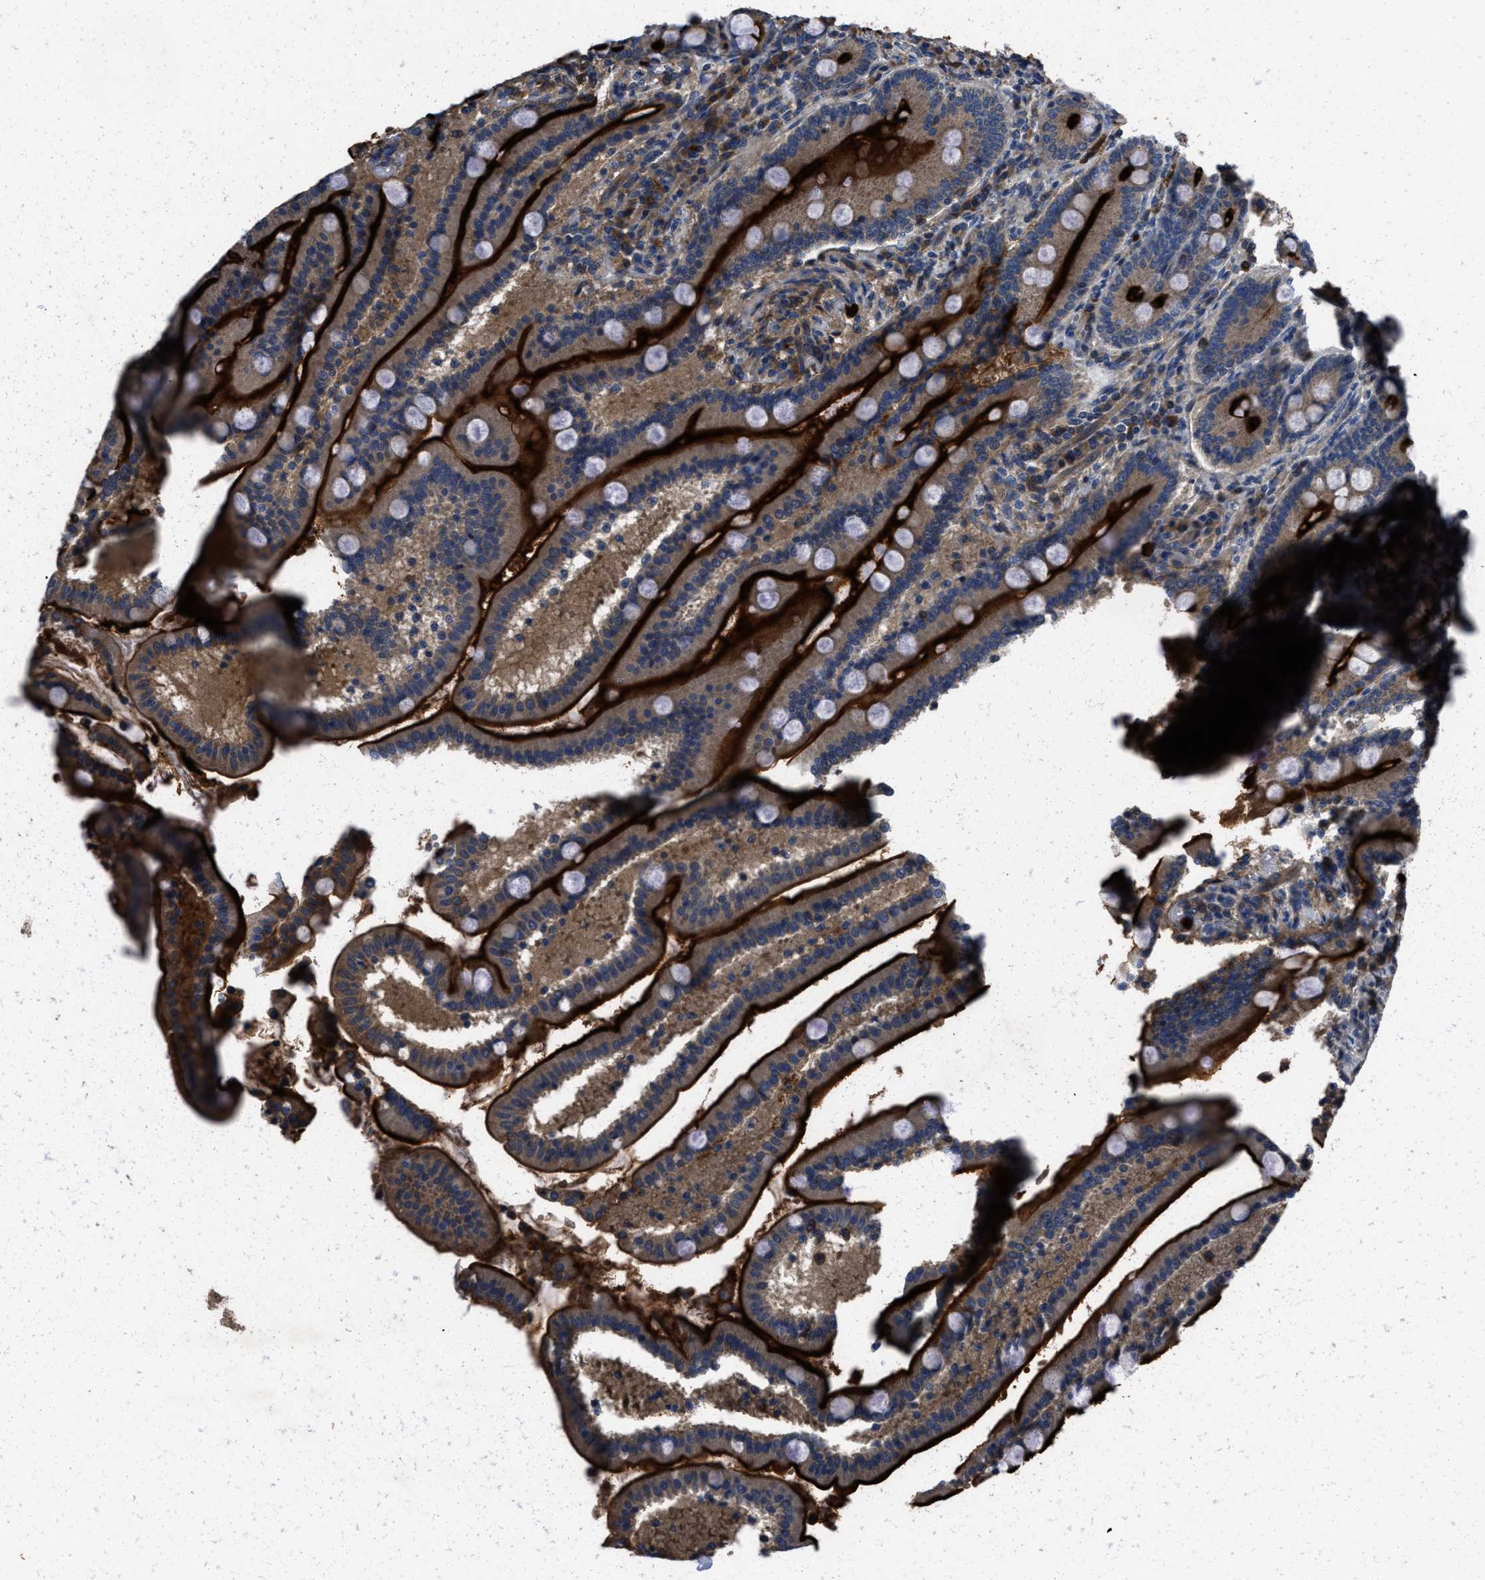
{"staining": {"intensity": "strong", "quantity": ">75%", "location": "cytoplasmic/membranous"}, "tissue": "duodenum", "cell_type": "Glandular cells", "image_type": "normal", "snomed": [{"axis": "morphology", "description": "Normal tissue, NOS"}, {"axis": "topography", "description": "Duodenum"}], "caption": "Human duodenum stained for a protein (brown) reveals strong cytoplasmic/membranous positive staining in about >75% of glandular cells.", "gene": "ANGPT1", "patient": {"sex": "male", "age": 54}}